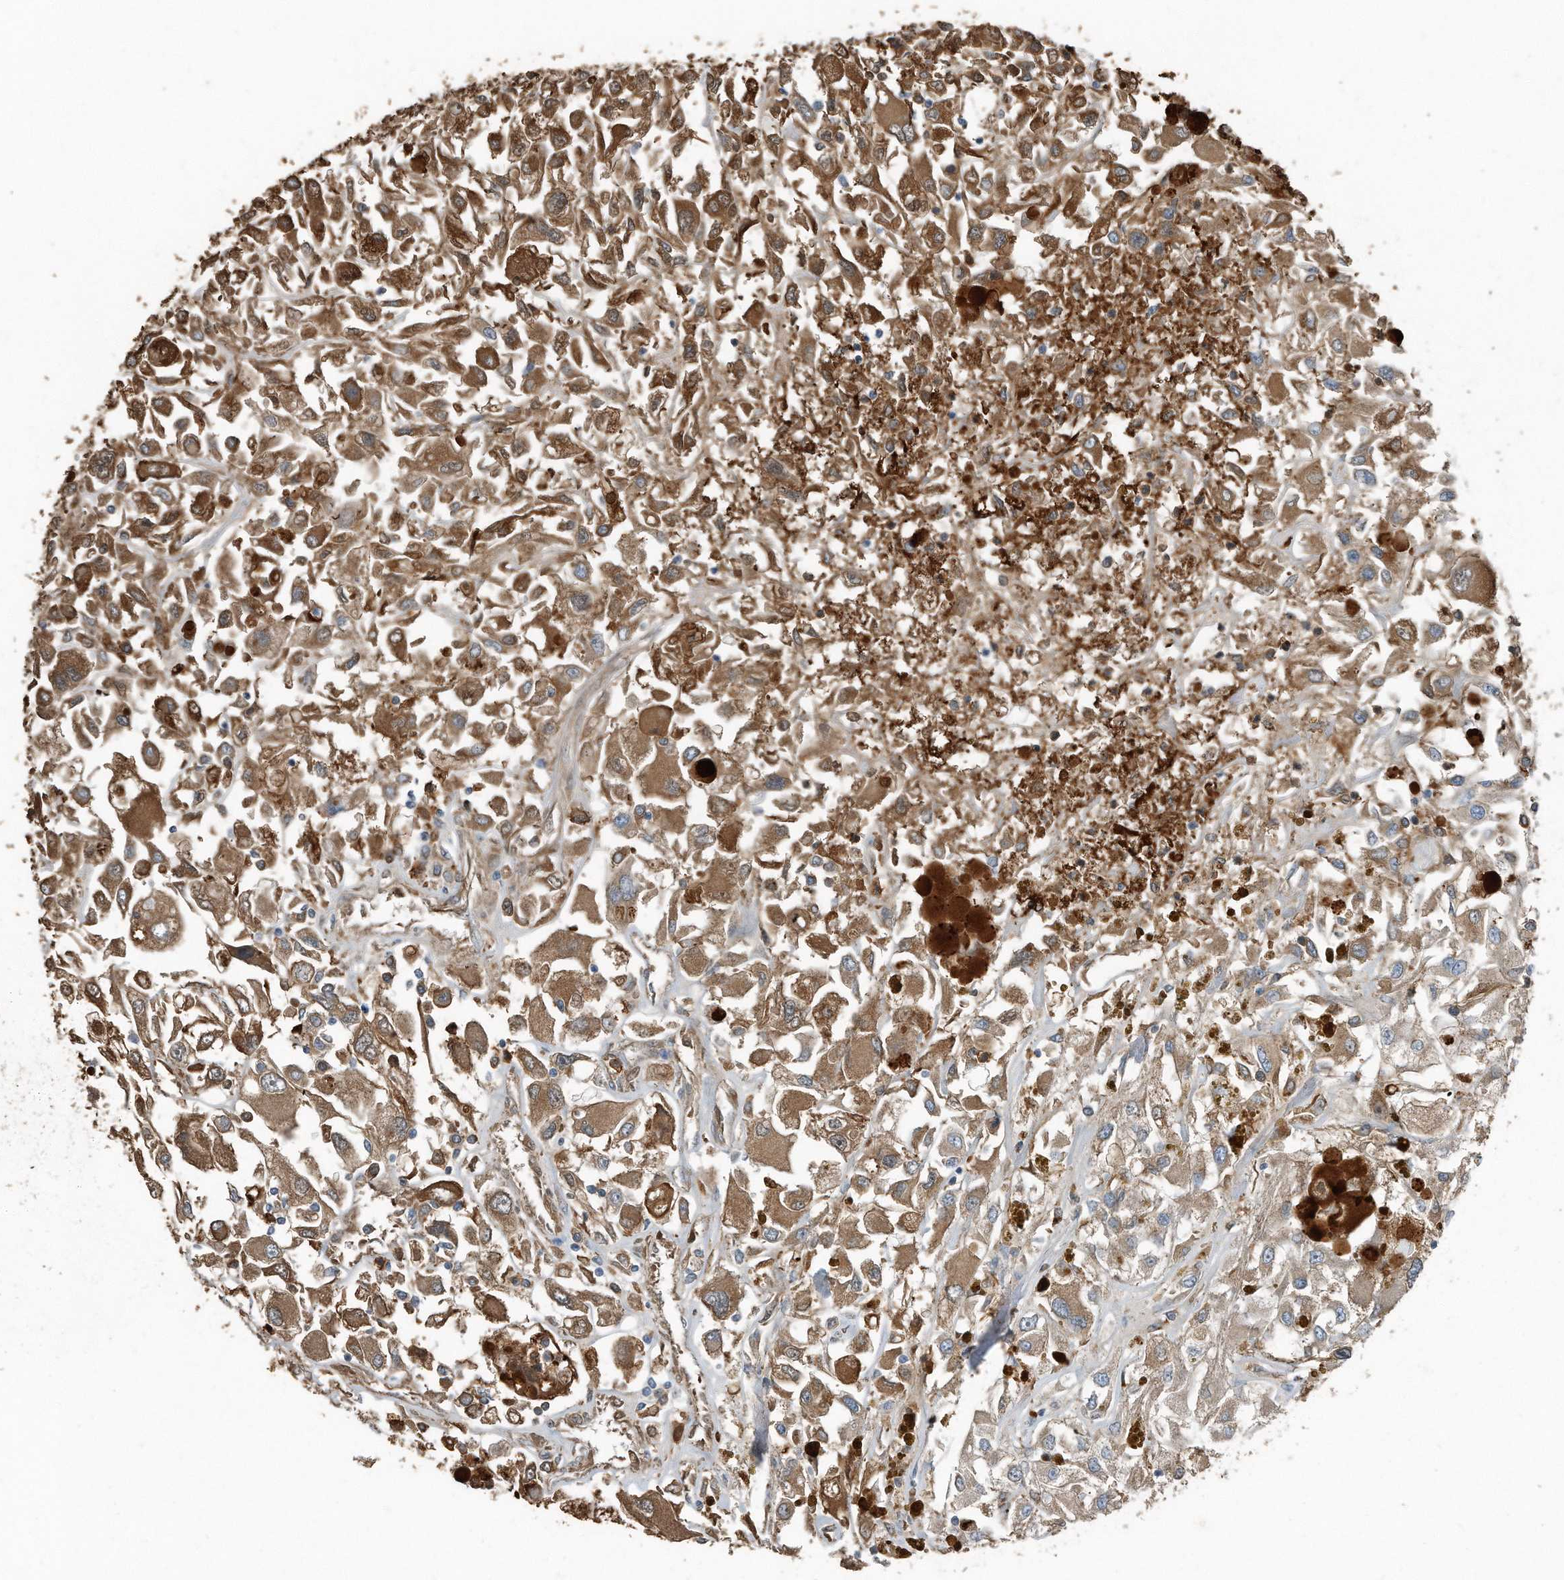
{"staining": {"intensity": "moderate", "quantity": ">75%", "location": "cytoplasmic/membranous"}, "tissue": "renal cancer", "cell_type": "Tumor cells", "image_type": "cancer", "snomed": [{"axis": "morphology", "description": "Adenocarcinoma, NOS"}, {"axis": "topography", "description": "Kidney"}], "caption": "This is an image of immunohistochemistry staining of renal adenocarcinoma, which shows moderate expression in the cytoplasmic/membranous of tumor cells.", "gene": "C9", "patient": {"sex": "female", "age": 52}}